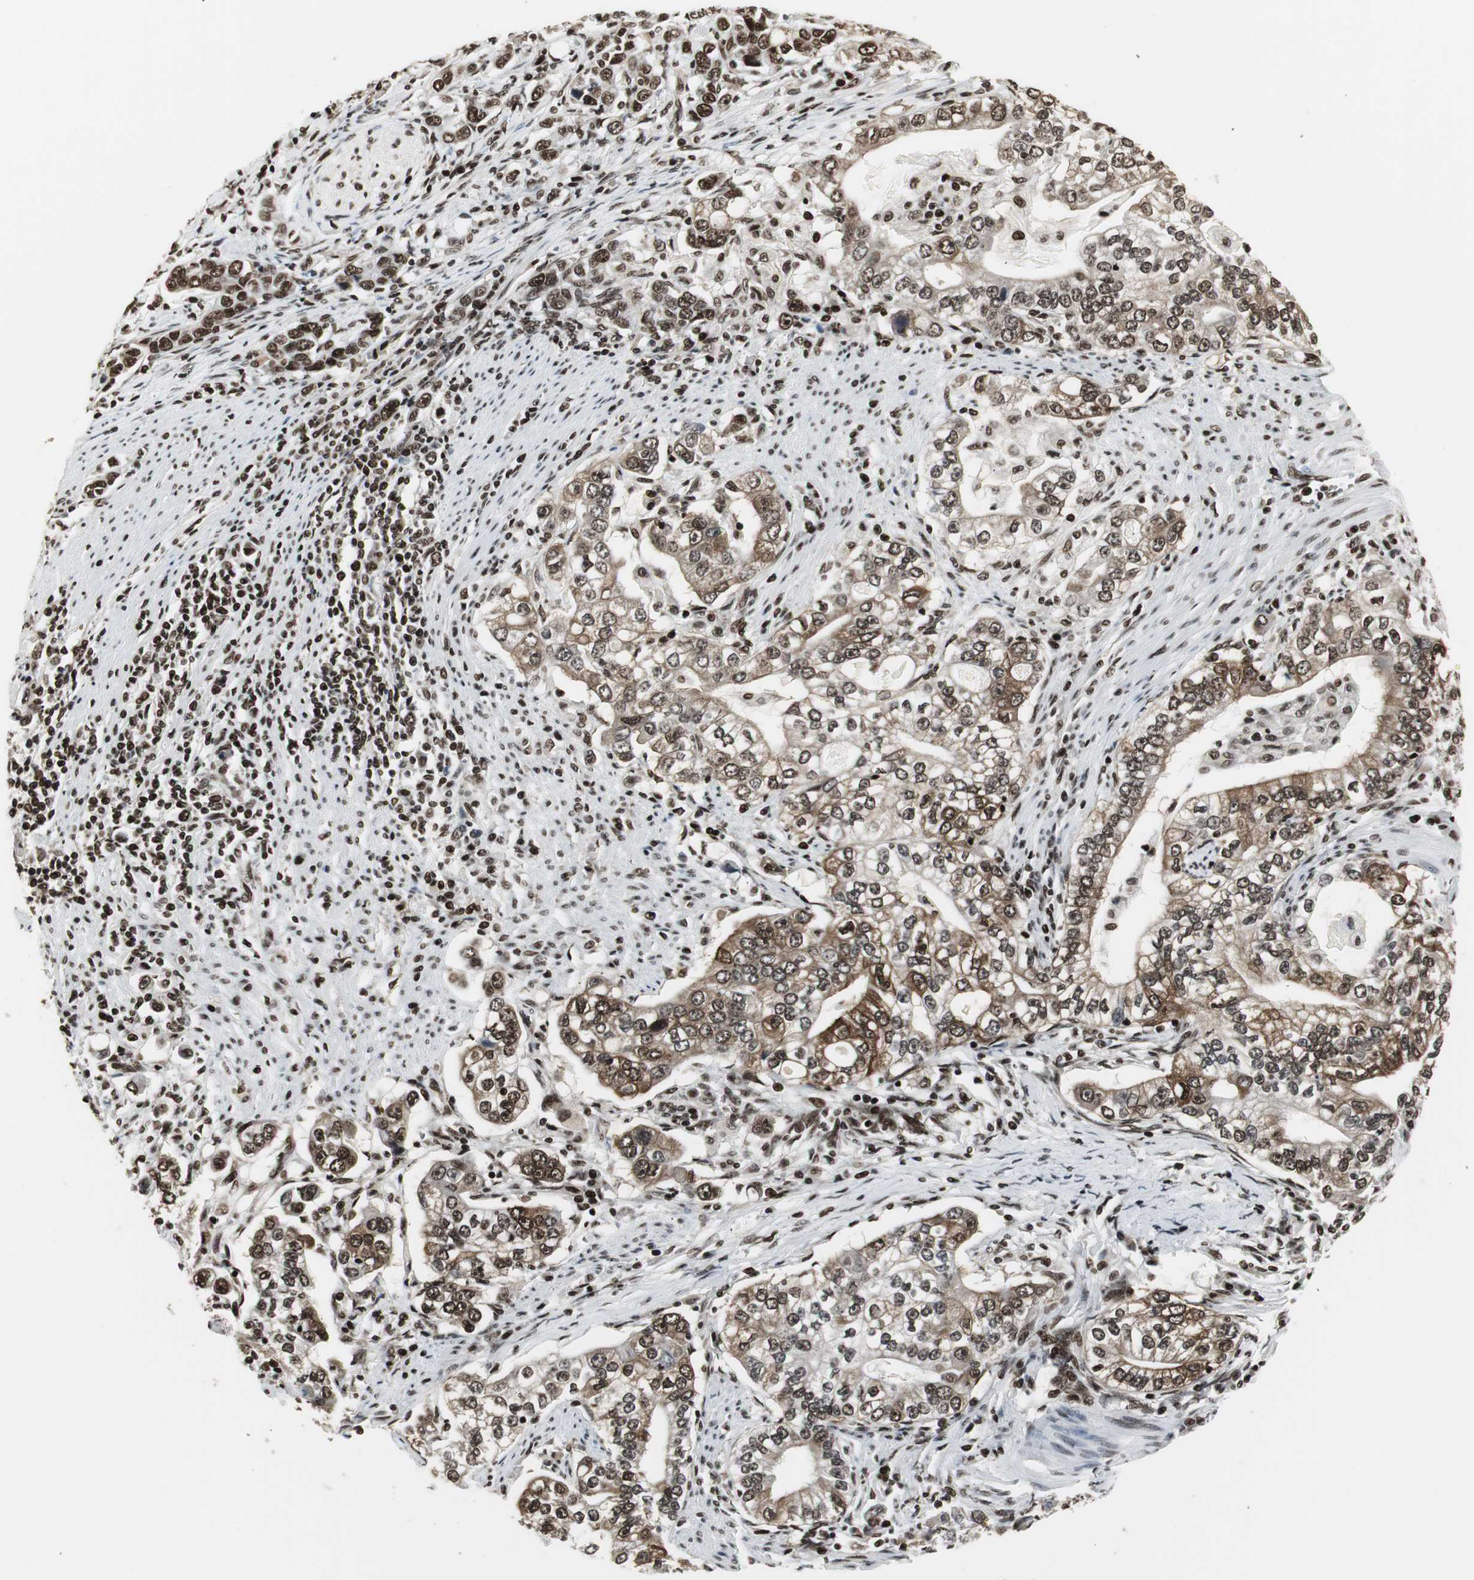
{"staining": {"intensity": "strong", "quantity": ">75%", "location": "cytoplasmic/membranous,nuclear"}, "tissue": "stomach cancer", "cell_type": "Tumor cells", "image_type": "cancer", "snomed": [{"axis": "morphology", "description": "Adenocarcinoma, NOS"}, {"axis": "topography", "description": "Stomach, lower"}], "caption": "Immunohistochemical staining of stomach adenocarcinoma displays high levels of strong cytoplasmic/membranous and nuclear protein expression in about >75% of tumor cells. (Stains: DAB (3,3'-diaminobenzidine) in brown, nuclei in blue, Microscopy: brightfield microscopy at high magnification).", "gene": "PARN", "patient": {"sex": "female", "age": 72}}